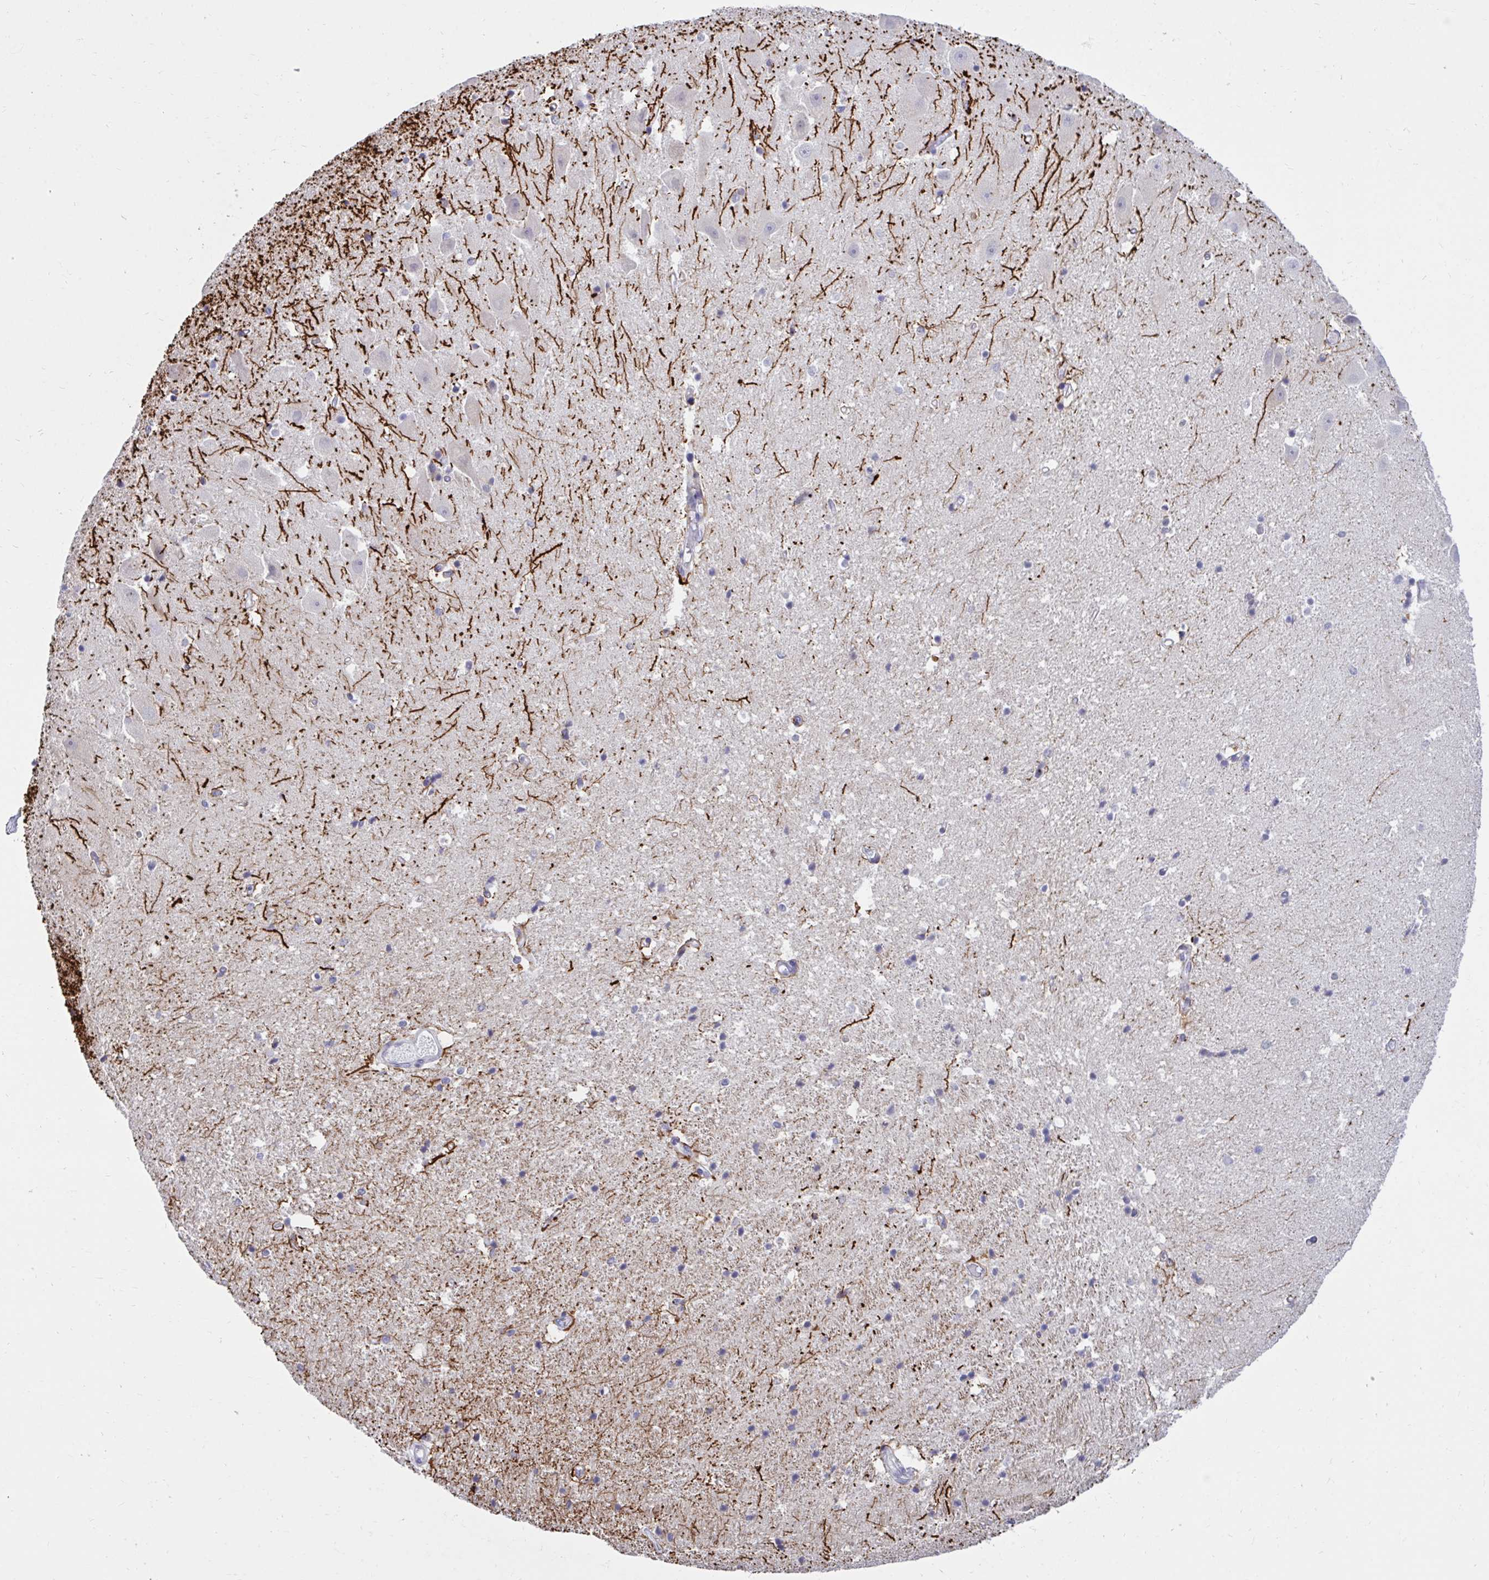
{"staining": {"intensity": "negative", "quantity": "none", "location": "none"}, "tissue": "hippocampus", "cell_type": "Glial cells", "image_type": "normal", "snomed": [{"axis": "morphology", "description": "Normal tissue, NOS"}, {"axis": "topography", "description": "Hippocampus"}], "caption": "DAB immunohistochemical staining of unremarkable human hippocampus demonstrates no significant staining in glial cells. (Brightfield microscopy of DAB (3,3'-diaminobenzidine) IHC at high magnification).", "gene": "ARPP19", "patient": {"sex": "male", "age": 63}}